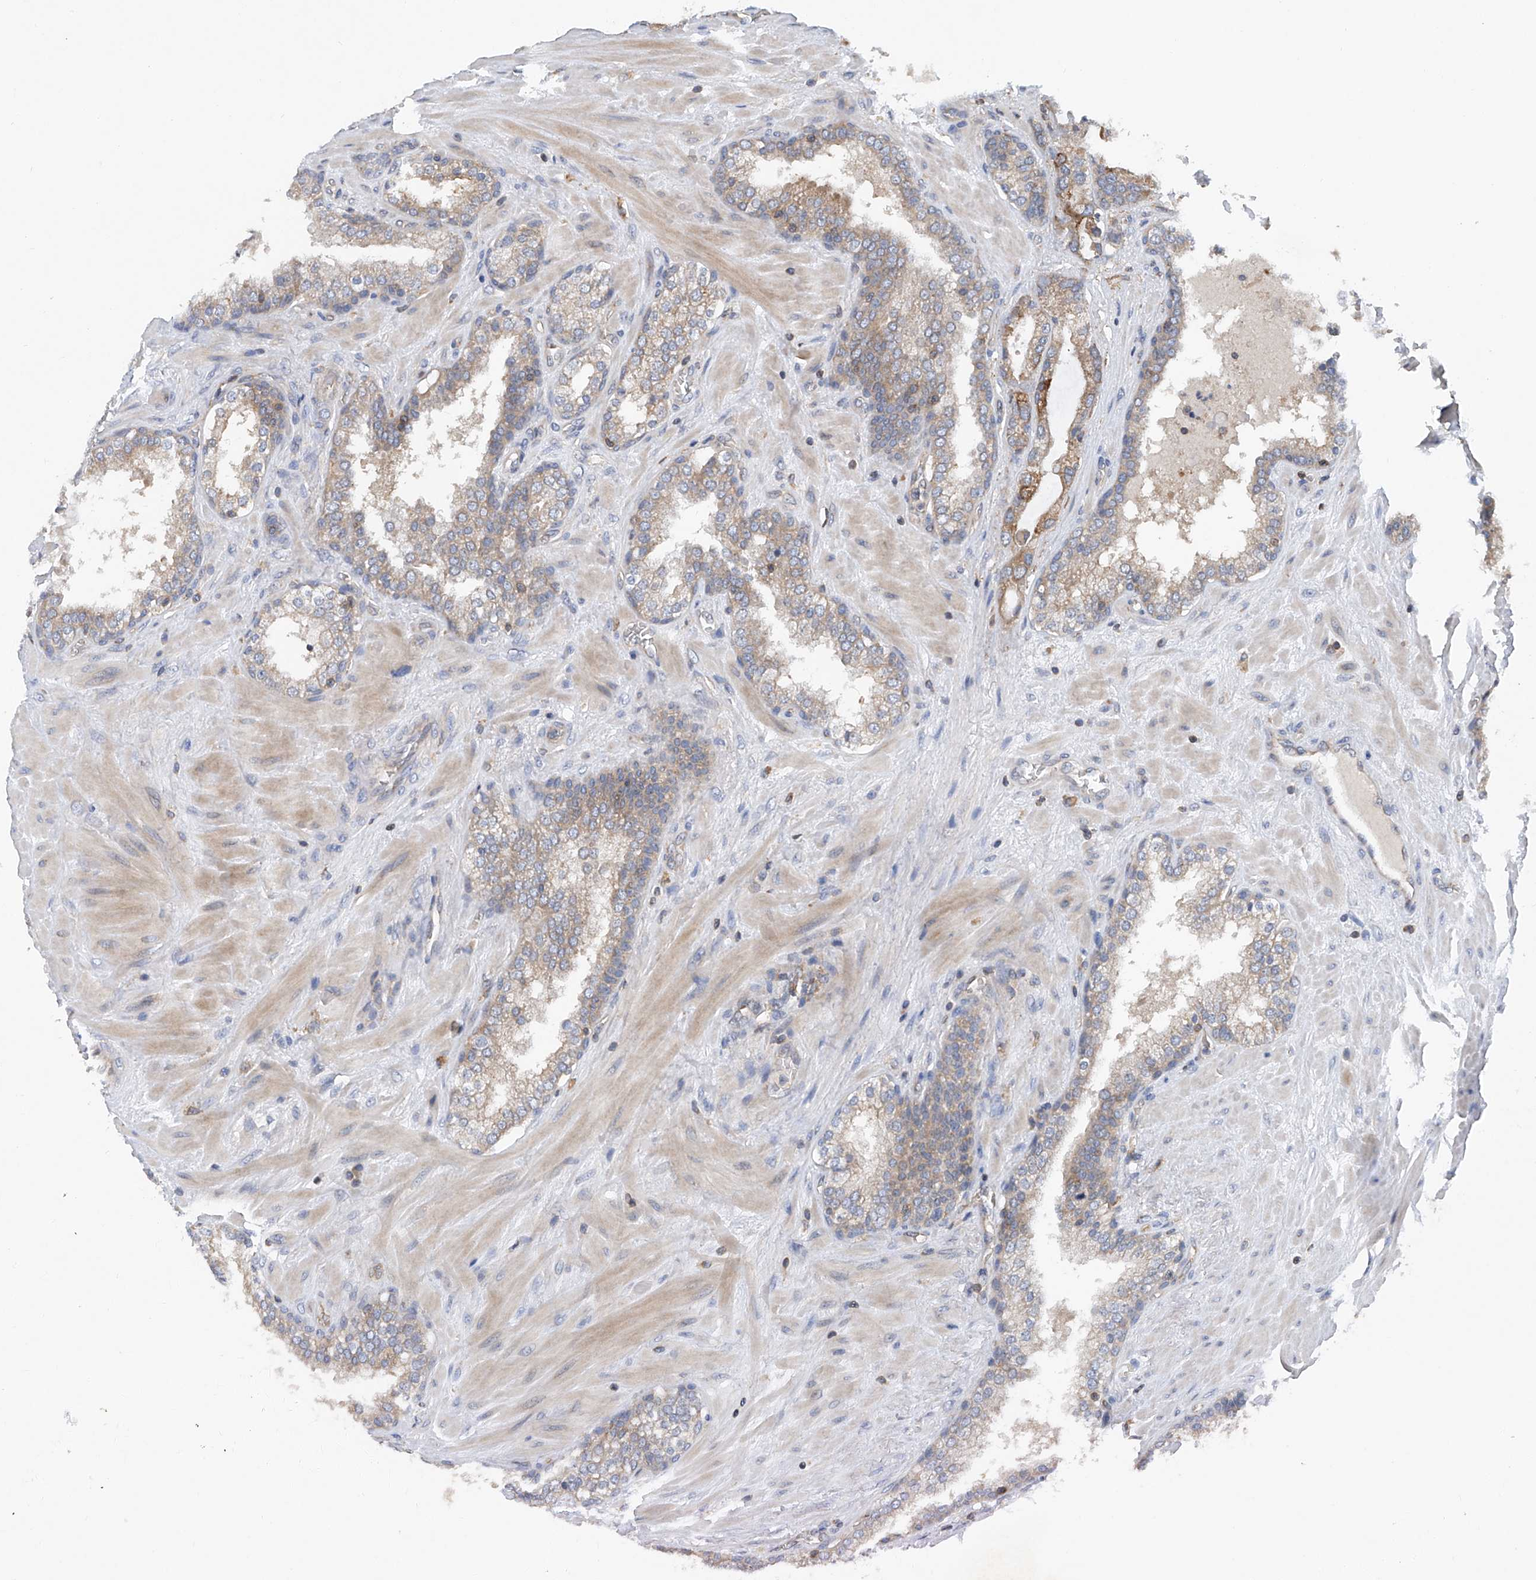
{"staining": {"intensity": "moderate", "quantity": "<25%", "location": "cytoplasmic/membranous"}, "tissue": "prostate cancer", "cell_type": "Tumor cells", "image_type": "cancer", "snomed": [{"axis": "morphology", "description": "Adenocarcinoma, Low grade"}, {"axis": "topography", "description": "Prostate"}], "caption": "Immunohistochemical staining of human prostate cancer shows low levels of moderate cytoplasmic/membranous protein staining in about <25% of tumor cells.", "gene": "TRIM38", "patient": {"sex": "male", "age": 67}}